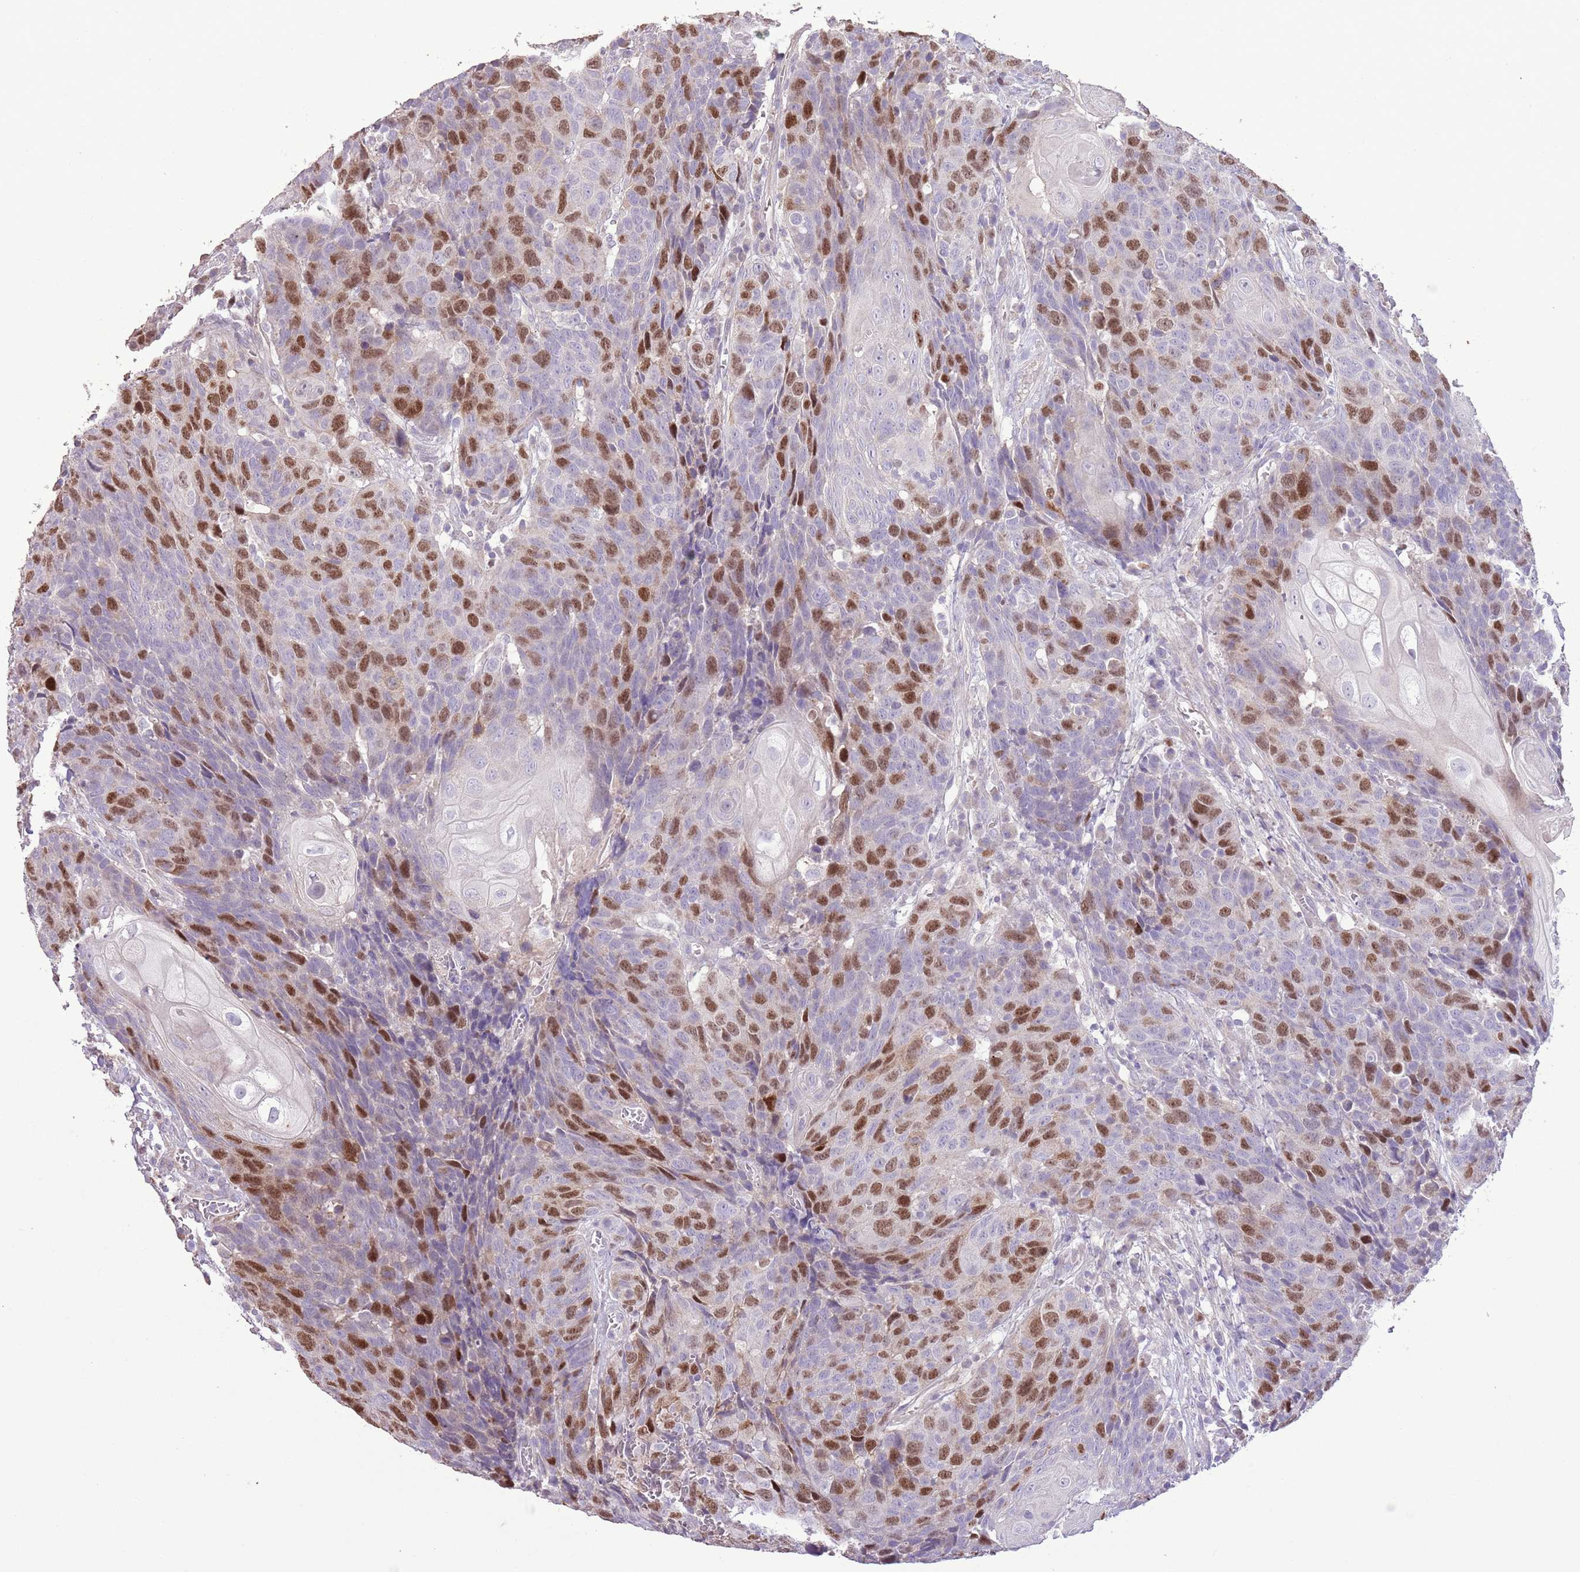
{"staining": {"intensity": "moderate", "quantity": "25%-75%", "location": "nuclear"}, "tissue": "head and neck cancer", "cell_type": "Tumor cells", "image_type": "cancer", "snomed": [{"axis": "morphology", "description": "Squamous cell carcinoma, NOS"}, {"axis": "topography", "description": "Head-Neck"}], "caption": "The immunohistochemical stain labels moderate nuclear expression in tumor cells of squamous cell carcinoma (head and neck) tissue.", "gene": "GMNN", "patient": {"sex": "male", "age": 66}}